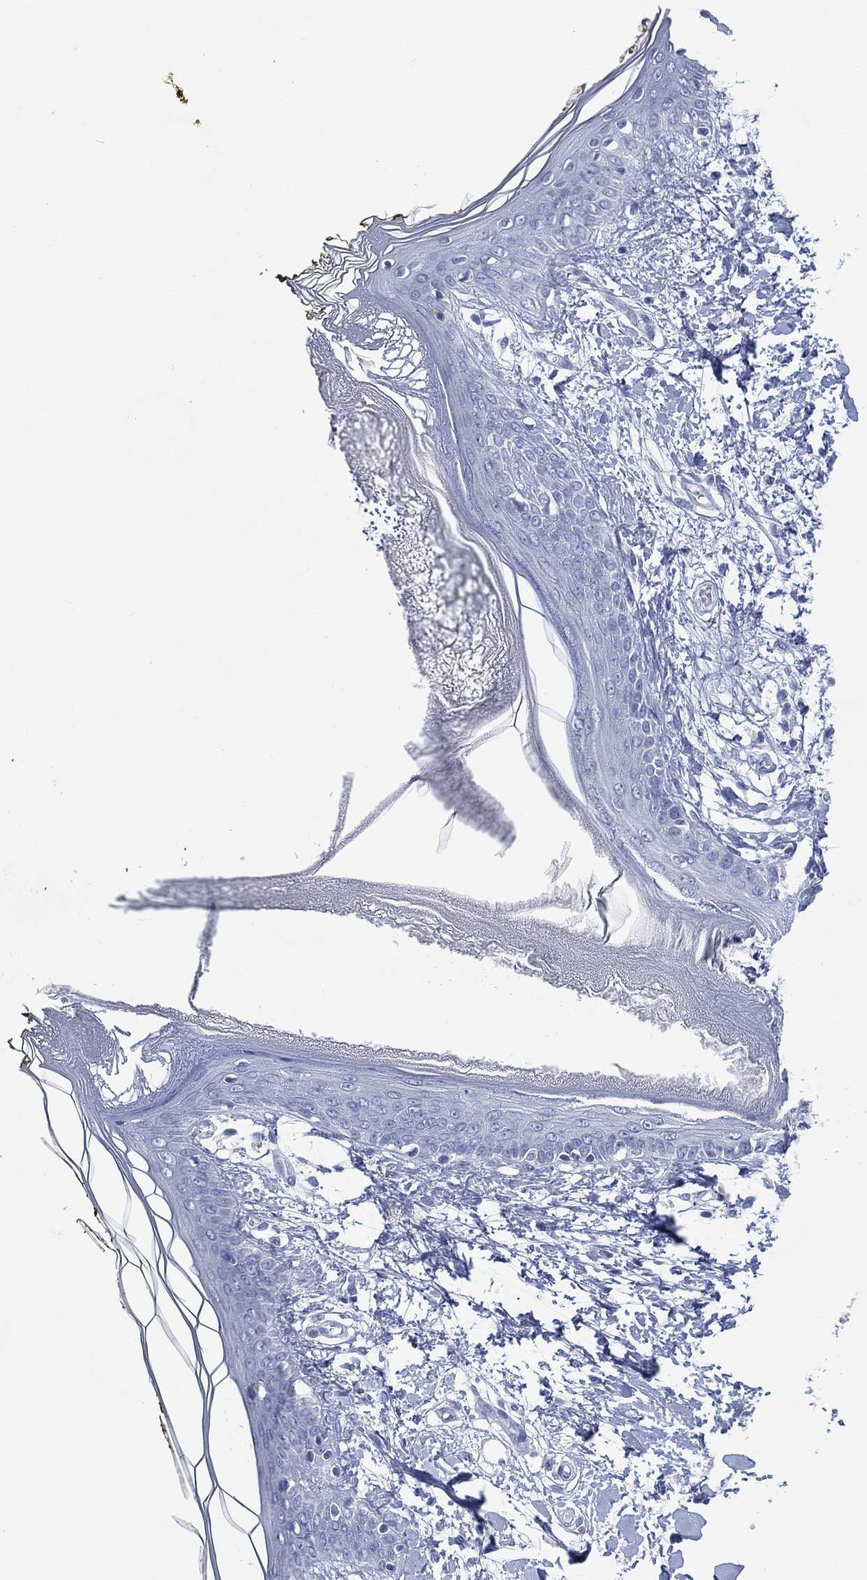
{"staining": {"intensity": "negative", "quantity": "none", "location": "none"}, "tissue": "skin", "cell_type": "Fibroblasts", "image_type": "normal", "snomed": [{"axis": "morphology", "description": "Normal tissue, NOS"}, {"axis": "topography", "description": "Skin"}], "caption": "An image of human skin is negative for staining in fibroblasts. Nuclei are stained in blue.", "gene": "TMEM247", "patient": {"sex": "female", "age": 34}}